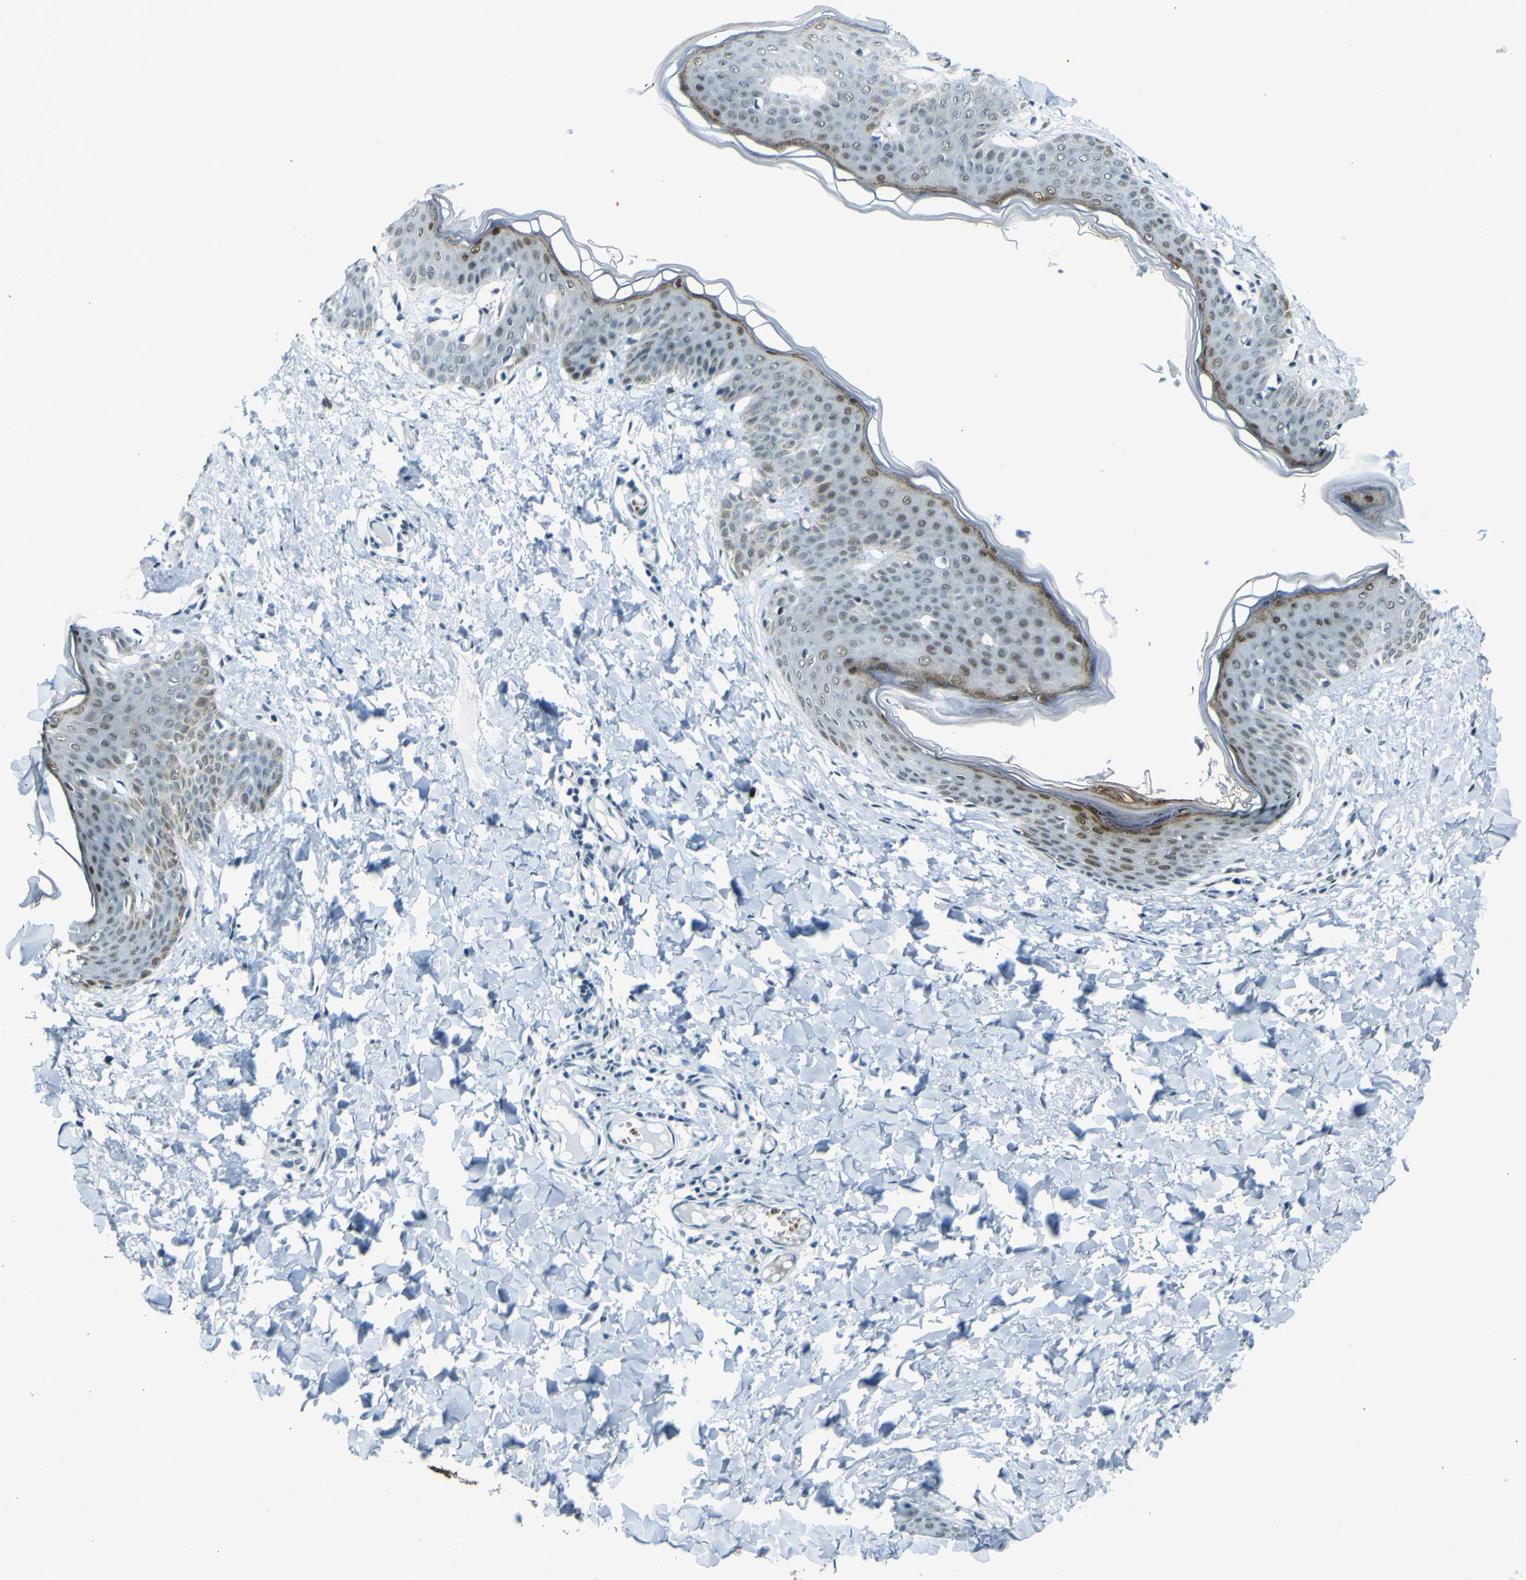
{"staining": {"intensity": "negative", "quantity": "none", "location": "none"}, "tissue": "skin", "cell_type": "Fibroblasts", "image_type": "normal", "snomed": [{"axis": "morphology", "description": "Normal tissue, NOS"}, {"axis": "topography", "description": "Skin"}], "caption": "This is an immunohistochemistry photomicrograph of benign skin. There is no positivity in fibroblasts.", "gene": "CEBPG", "patient": {"sex": "female", "age": 17}}